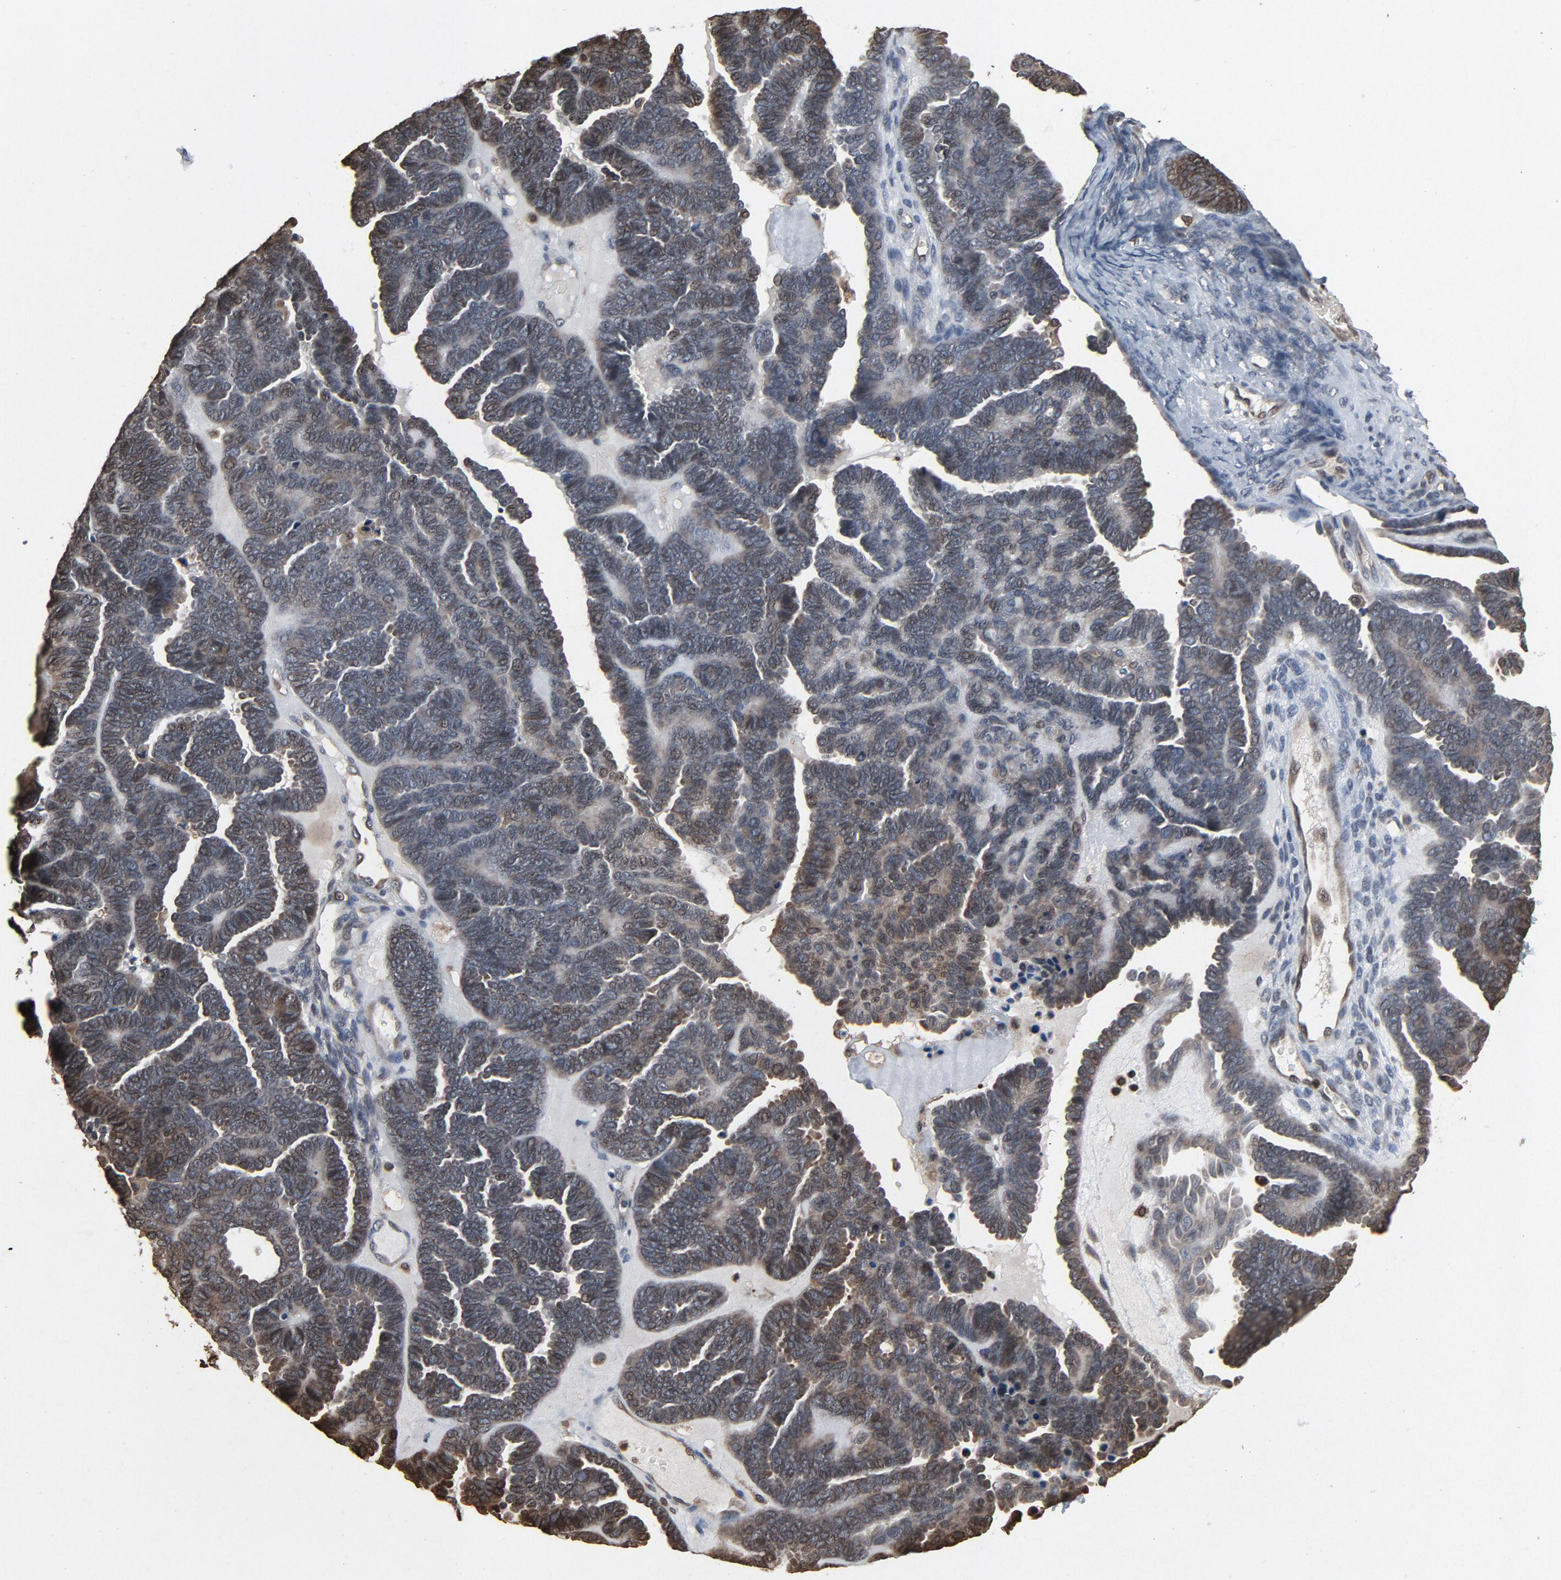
{"staining": {"intensity": "weak", "quantity": "<25%", "location": "cytoplasmic/membranous,nuclear"}, "tissue": "endometrial cancer", "cell_type": "Tumor cells", "image_type": "cancer", "snomed": [{"axis": "morphology", "description": "Neoplasm, malignant, NOS"}, {"axis": "topography", "description": "Endometrium"}], "caption": "This is an immunohistochemistry histopathology image of endometrial cancer (malignant neoplasm). There is no staining in tumor cells.", "gene": "UBE2D1", "patient": {"sex": "female", "age": 74}}